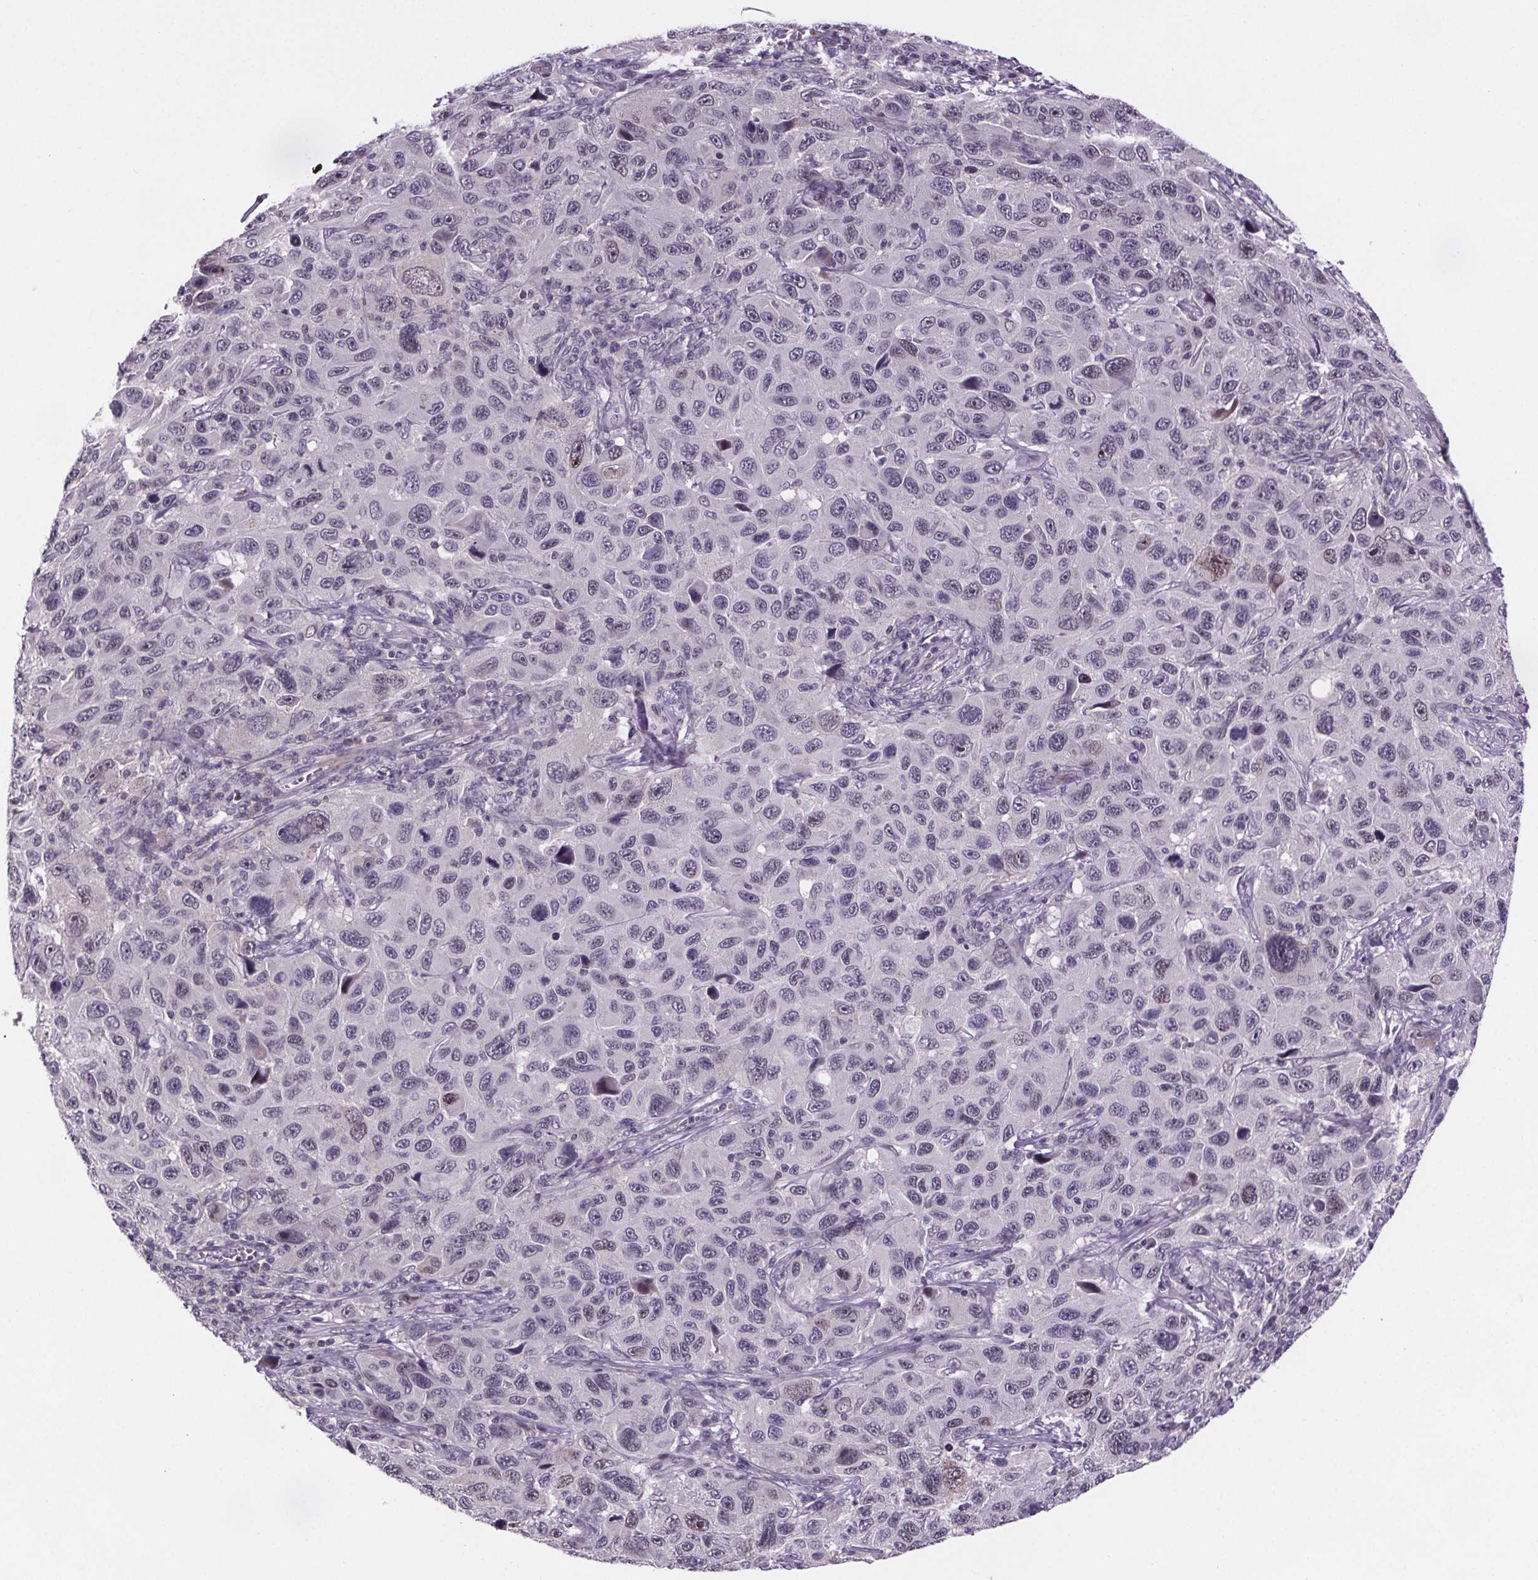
{"staining": {"intensity": "negative", "quantity": "none", "location": "none"}, "tissue": "melanoma", "cell_type": "Tumor cells", "image_type": "cancer", "snomed": [{"axis": "morphology", "description": "Malignant melanoma, NOS"}, {"axis": "topography", "description": "Skin"}], "caption": "Immunohistochemistry histopathology image of neoplastic tissue: malignant melanoma stained with DAB displays no significant protein expression in tumor cells. (DAB (3,3'-diaminobenzidine) immunohistochemistry visualized using brightfield microscopy, high magnification).", "gene": "TTC12", "patient": {"sex": "male", "age": 53}}